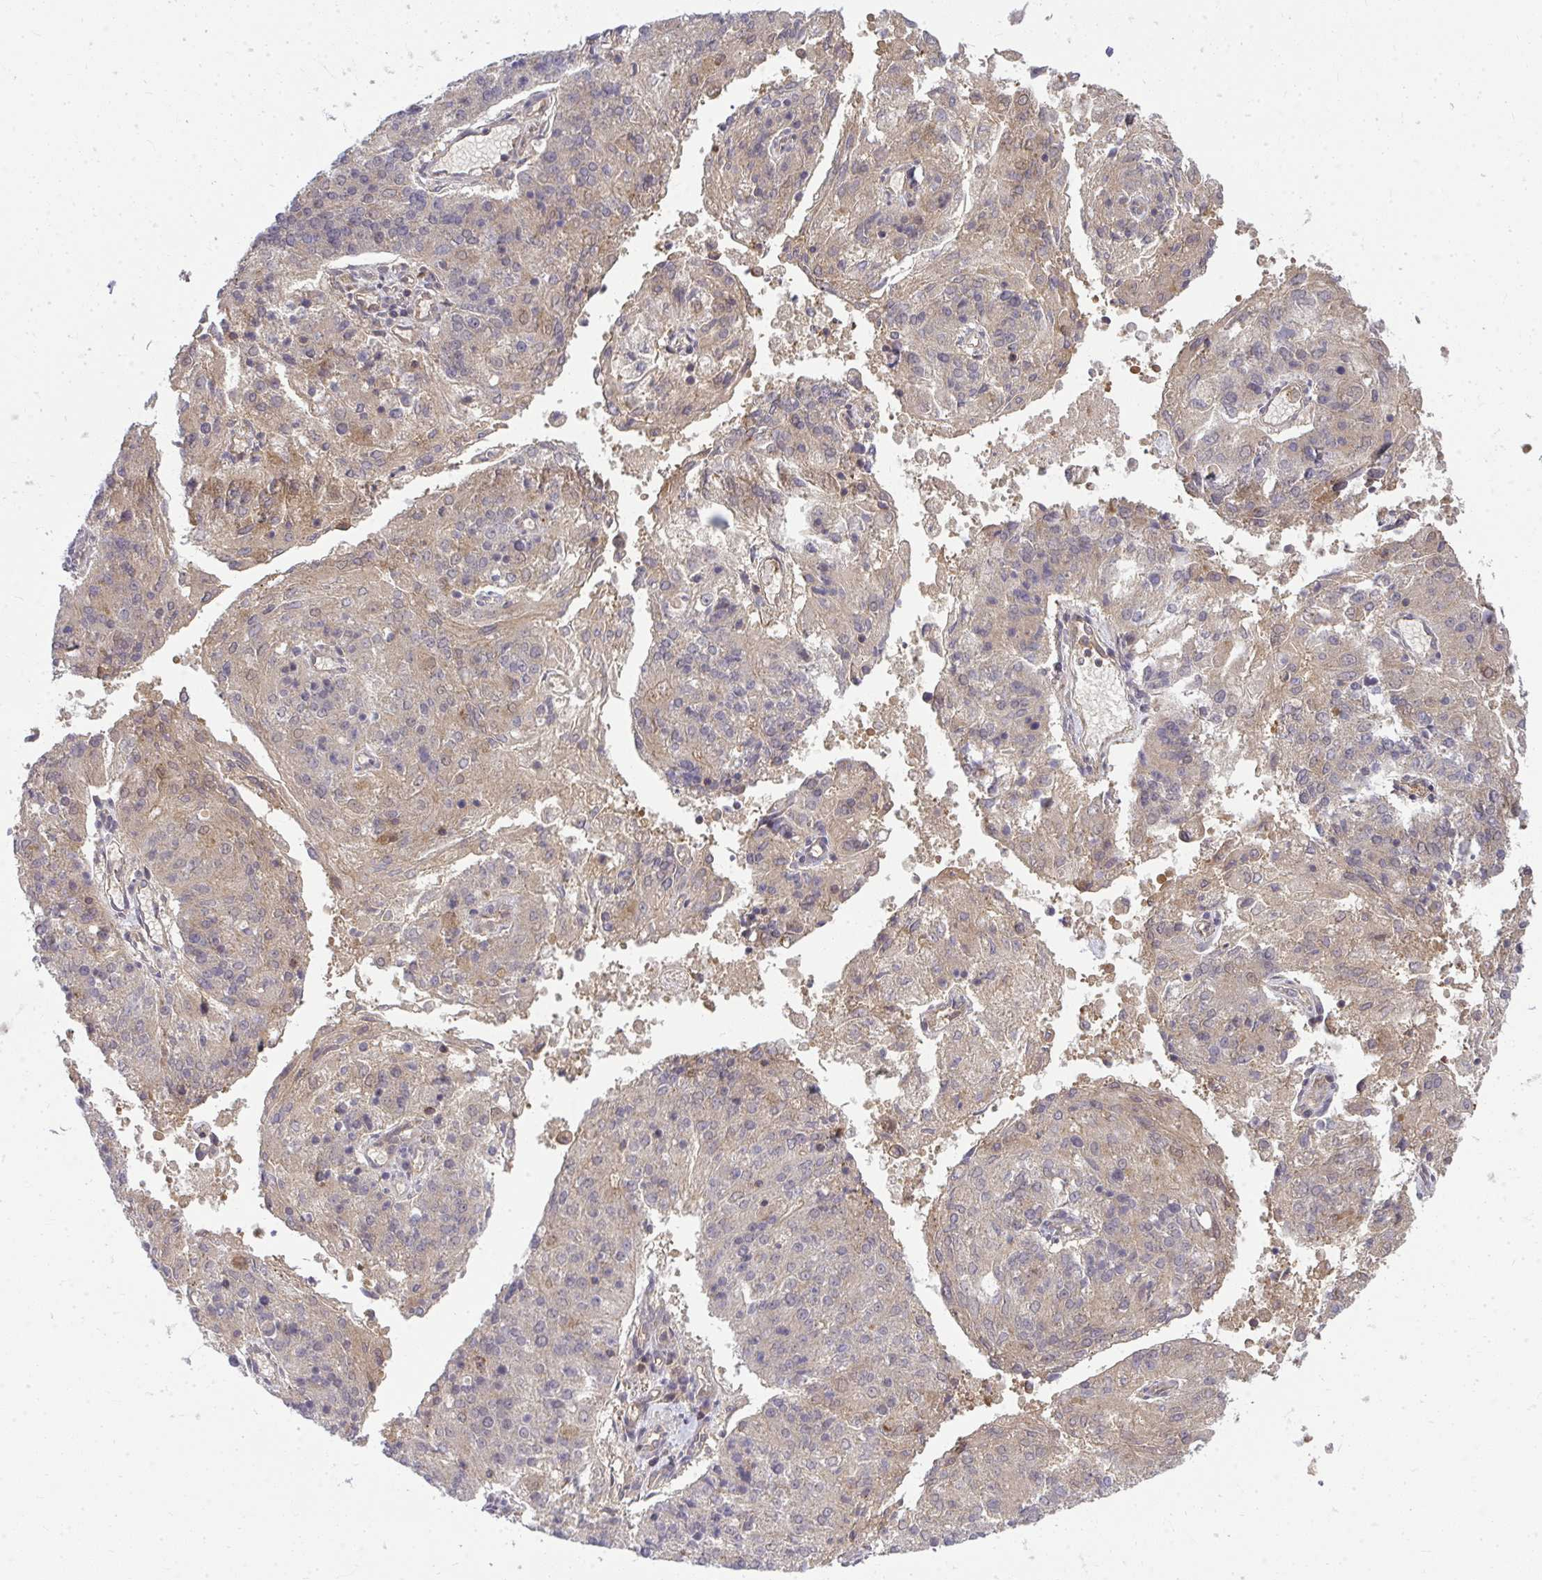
{"staining": {"intensity": "weak", "quantity": "25%-75%", "location": "cytoplasmic/membranous"}, "tissue": "endometrial cancer", "cell_type": "Tumor cells", "image_type": "cancer", "snomed": [{"axis": "morphology", "description": "Adenocarcinoma, NOS"}, {"axis": "topography", "description": "Endometrium"}], "caption": "Immunohistochemistry (IHC) histopathology image of endometrial cancer (adenocarcinoma) stained for a protein (brown), which demonstrates low levels of weak cytoplasmic/membranous expression in about 25%-75% of tumor cells.", "gene": "HDHD2", "patient": {"sex": "female", "age": 82}}